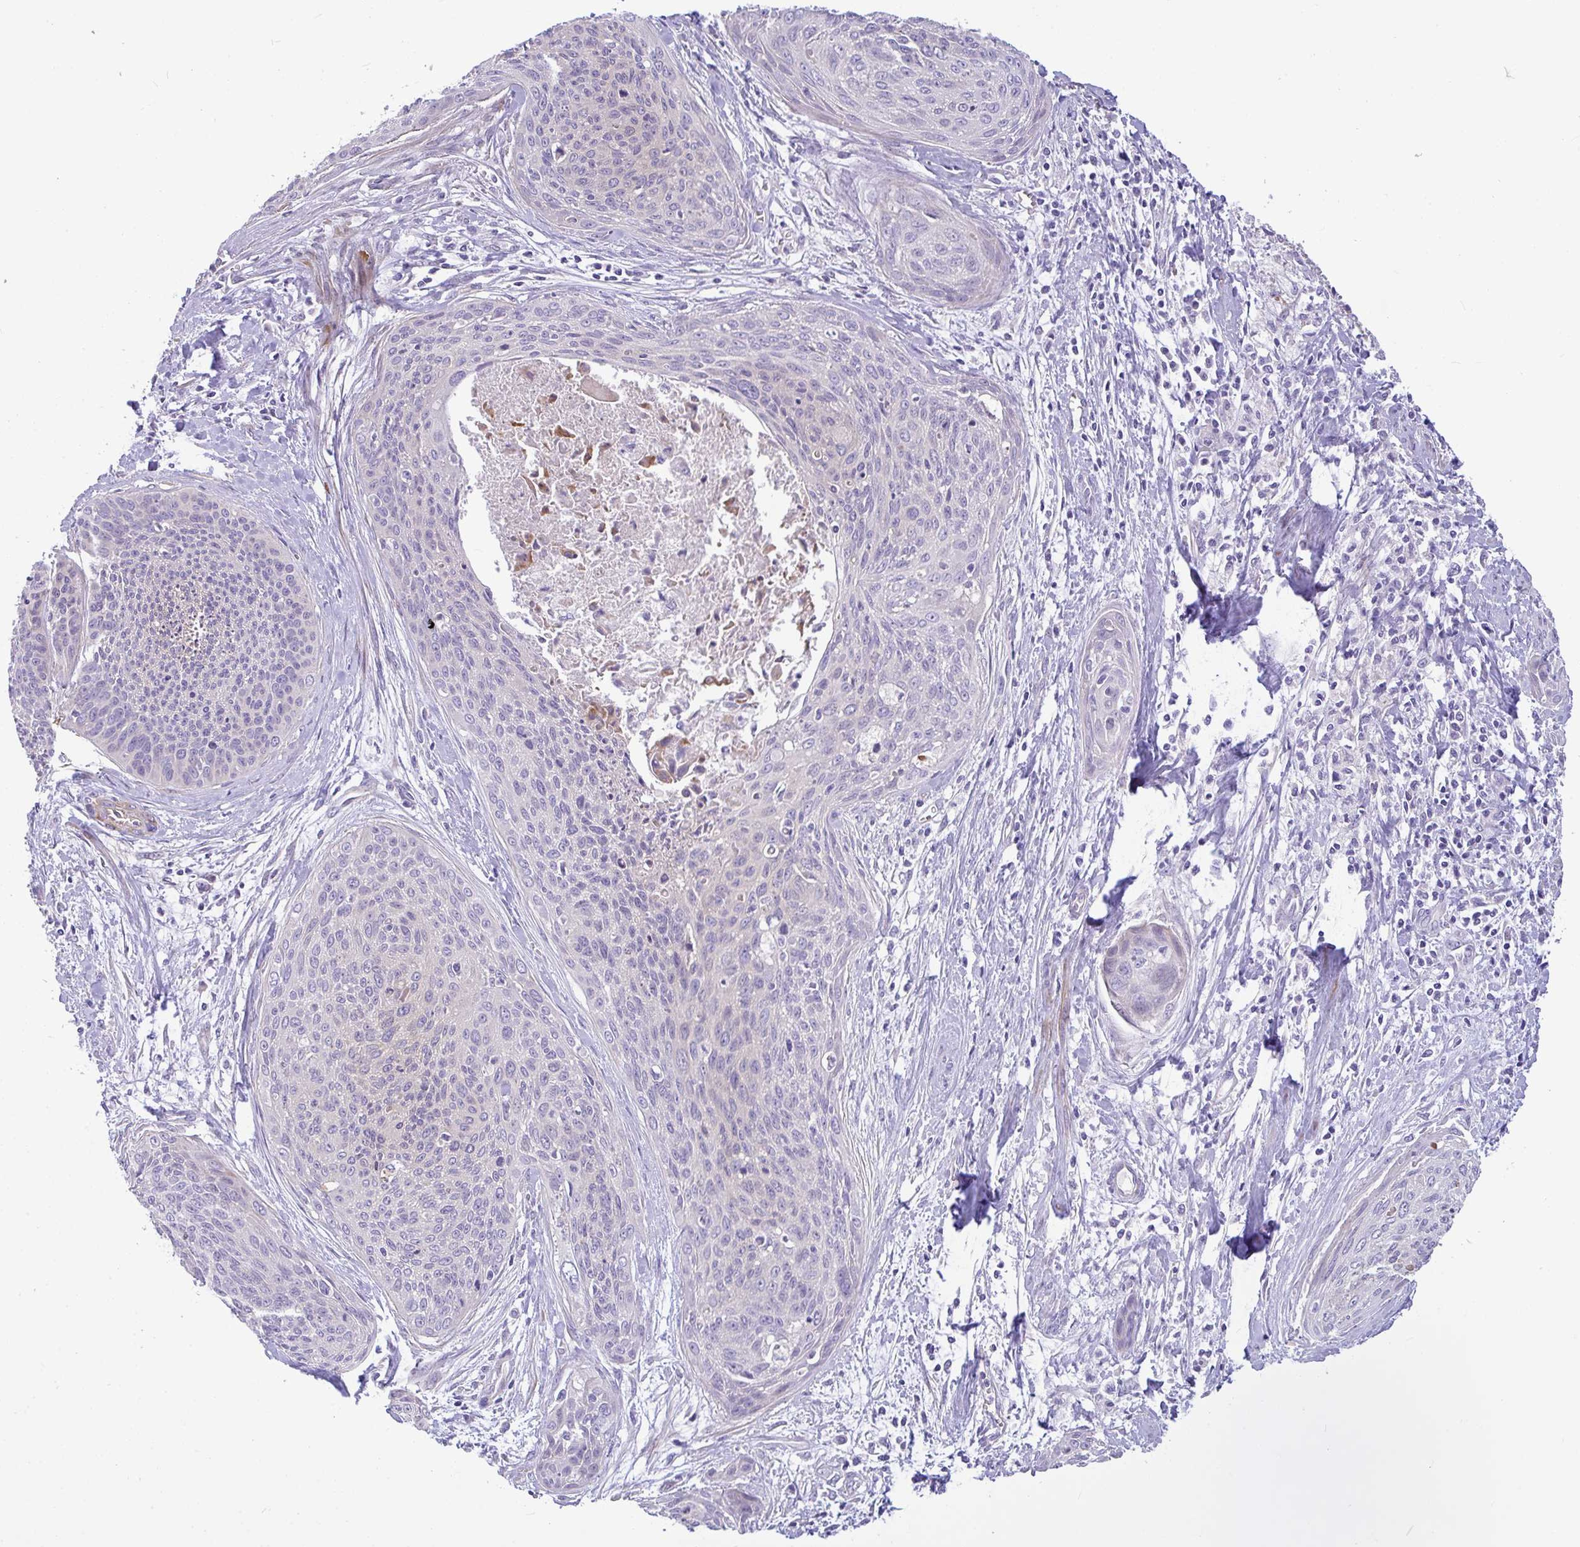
{"staining": {"intensity": "negative", "quantity": "none", "location": "none"}, "tissue": "cervical cancer", "cell_type": "Tumor cells", "image_type": "cancer", "snomed": [{"axis": "morphology", "description": "Squamous cell carcinoma, NOS"}, {"axis": "topography", "description": "Cervix"}], "caption": "Image shows no protein staining in tumor cells of cervical cancer tissue. Nuclei are stained in blue.", "gene": "MOCS1", "patient": {"sex": "female", "age": 55}}